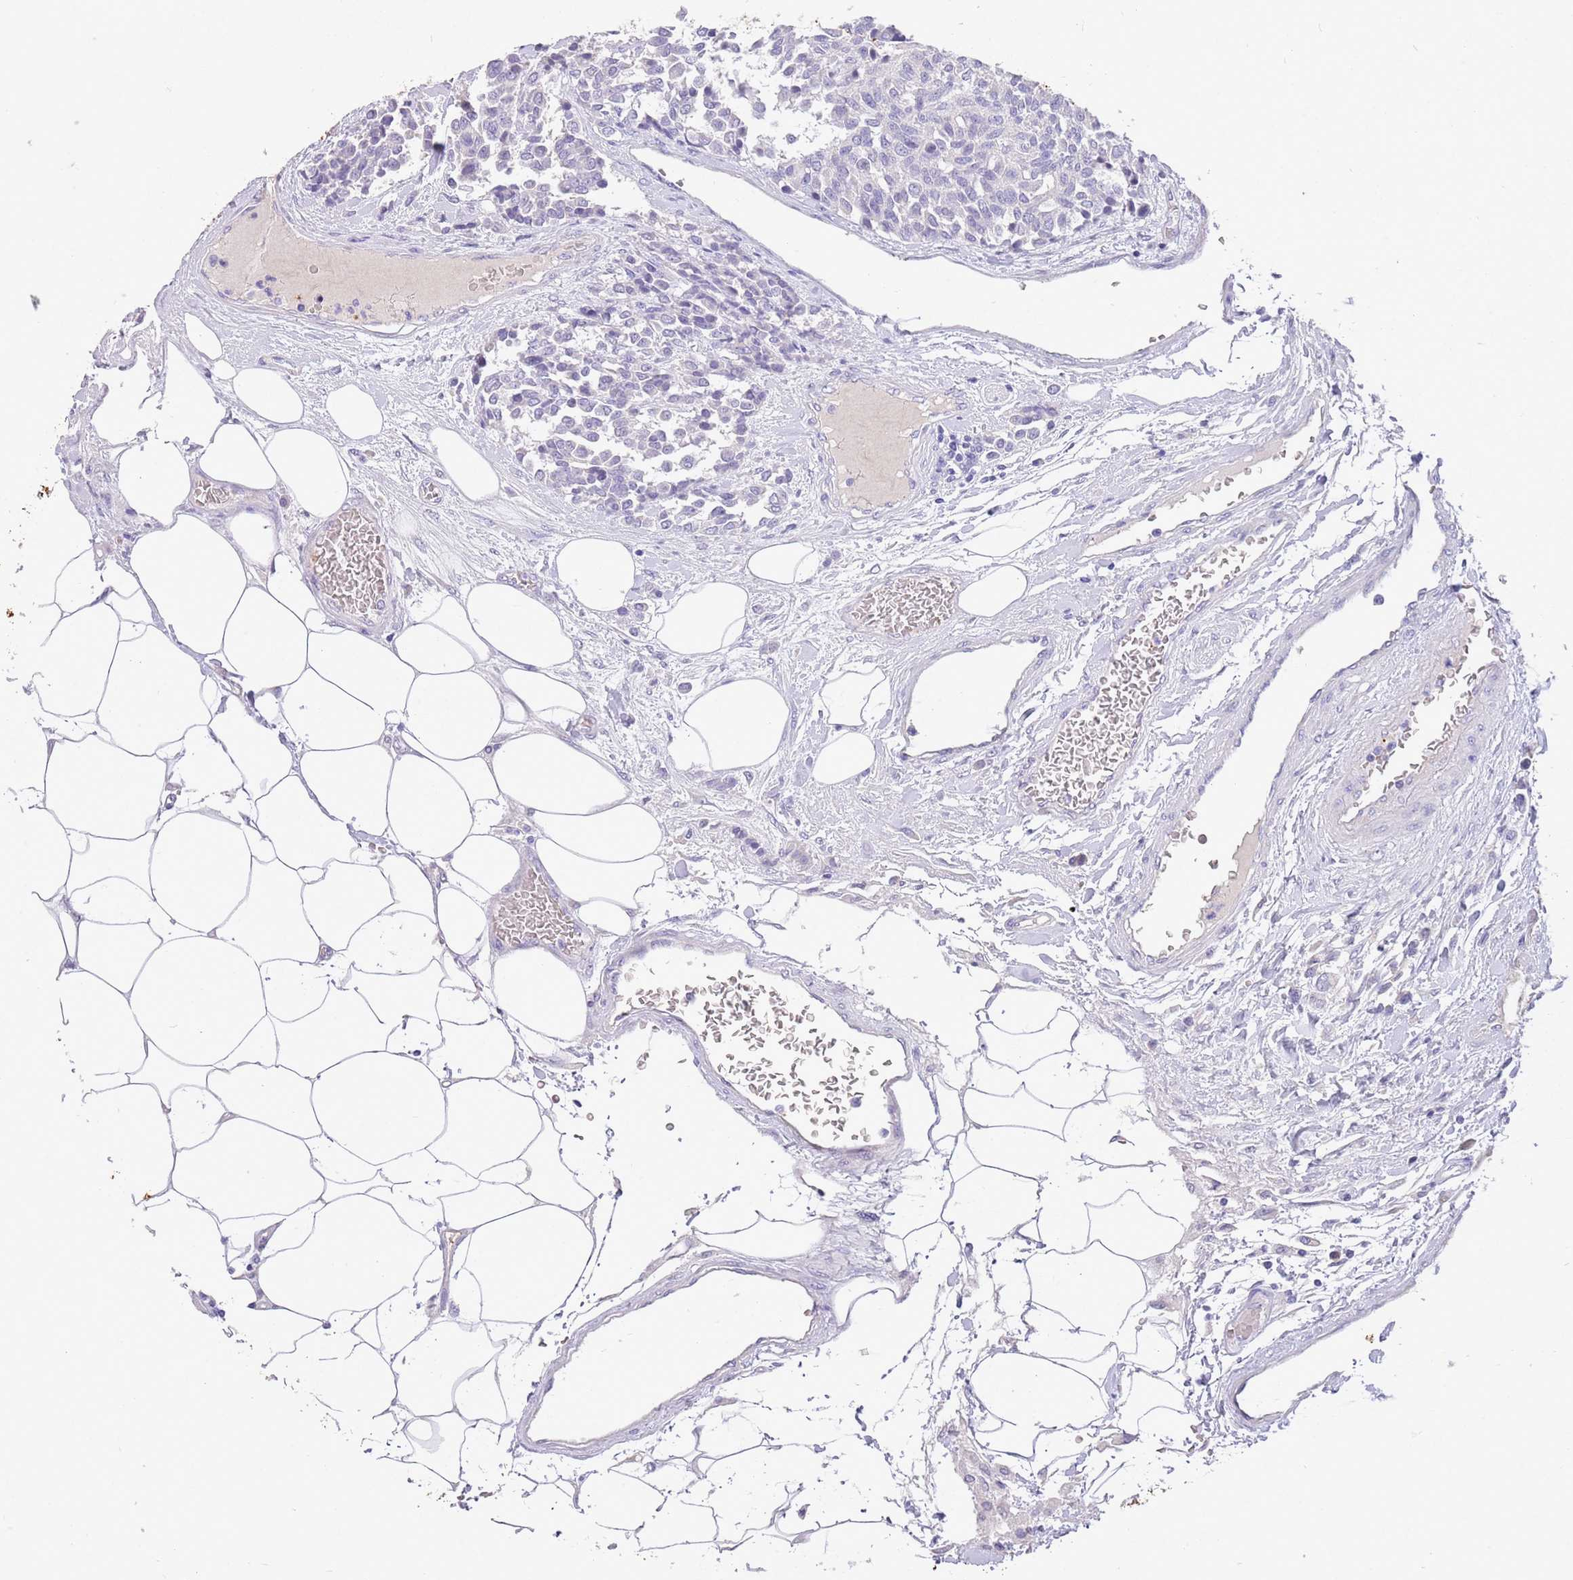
{"staining": {"intensity": "negative", "quantity": "none", "location": "none"}, "tissue": "carcinoid", "cell_type": "Tumor cells", "image_type": "cancer", "snomed": [{"axis": "morphology", "description": "Carcinoid, malignant, NOS"}, {"axis": "topography", "description": "Pancreas"}], "caption": "Tumor cells show no significant protein expression in carcinoid.", "gene": "SFTPA1", "patient": {"sex": "female", "age": 54}}